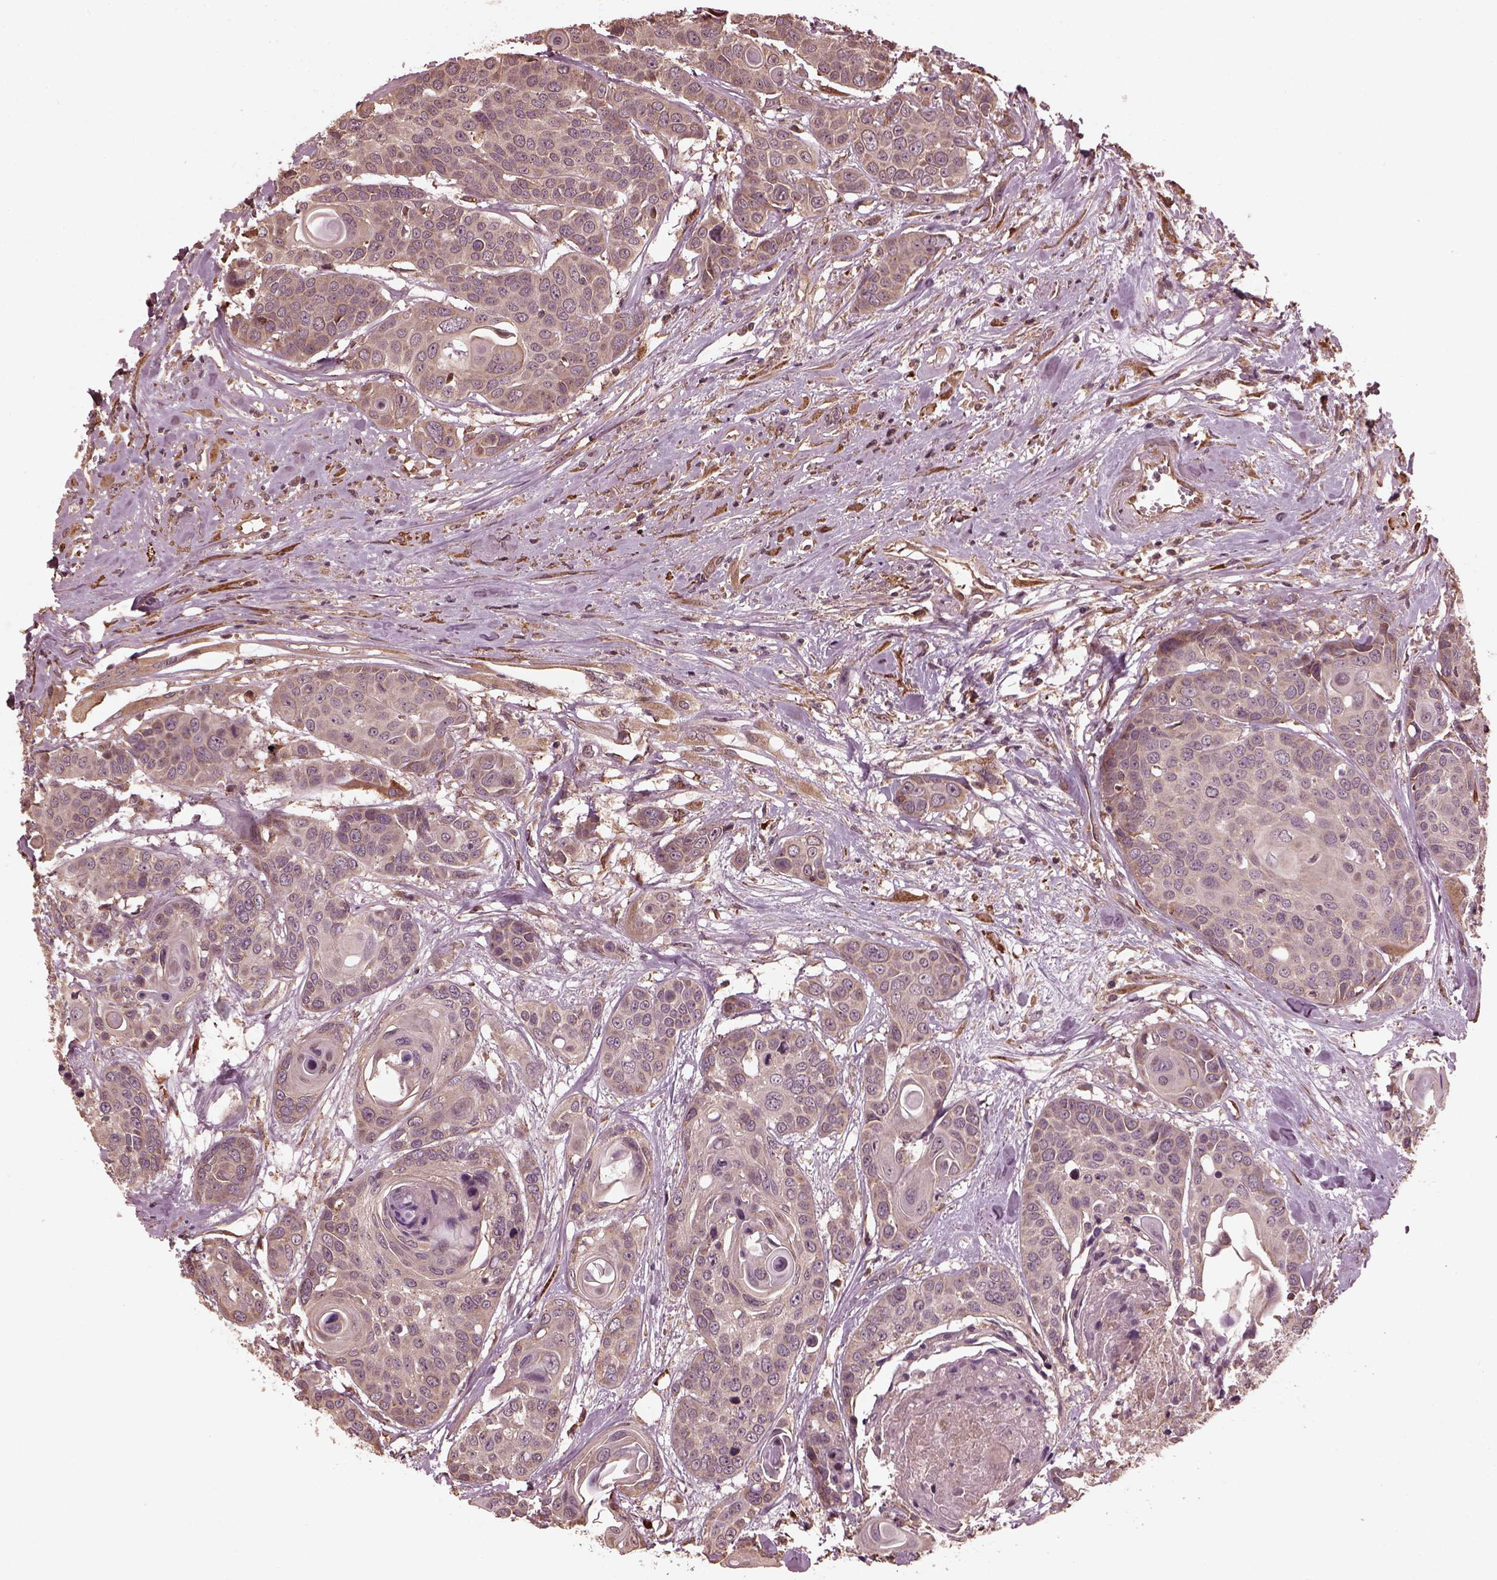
{"staining": {"intensity": "weak", "quantity": "25%-75%", "location": "cytoplasmic/membranous"}, "tissue": "head and neck cancer", "cell_type": "Tumor cells", "image_type": "cancer", "snomed": [{"axis": "morphology", "description": "Squamous cell carcinoma, NOS"}, {"axis": "topography", "description": "Oral tissue"}, {"axis": "topography", "description": "Head-Neck"}], "caption": "Immunohistochemistry (IHC) staining of head and neck squamous cell carcinoma, which demonstrates low levels of weak cytoplasmic/membranous staining in about 25%-75% of tumor cells indicating weak cytoplasmic/membranous protein expression. The staining was performed using DAB (3,3'-diaminobenzidine) (brown) for protein detection and nuclei were counterstained in hematoxylin (blue).", "gene": "ZNF292", "patient": {"sex": "male", "age": 56}}